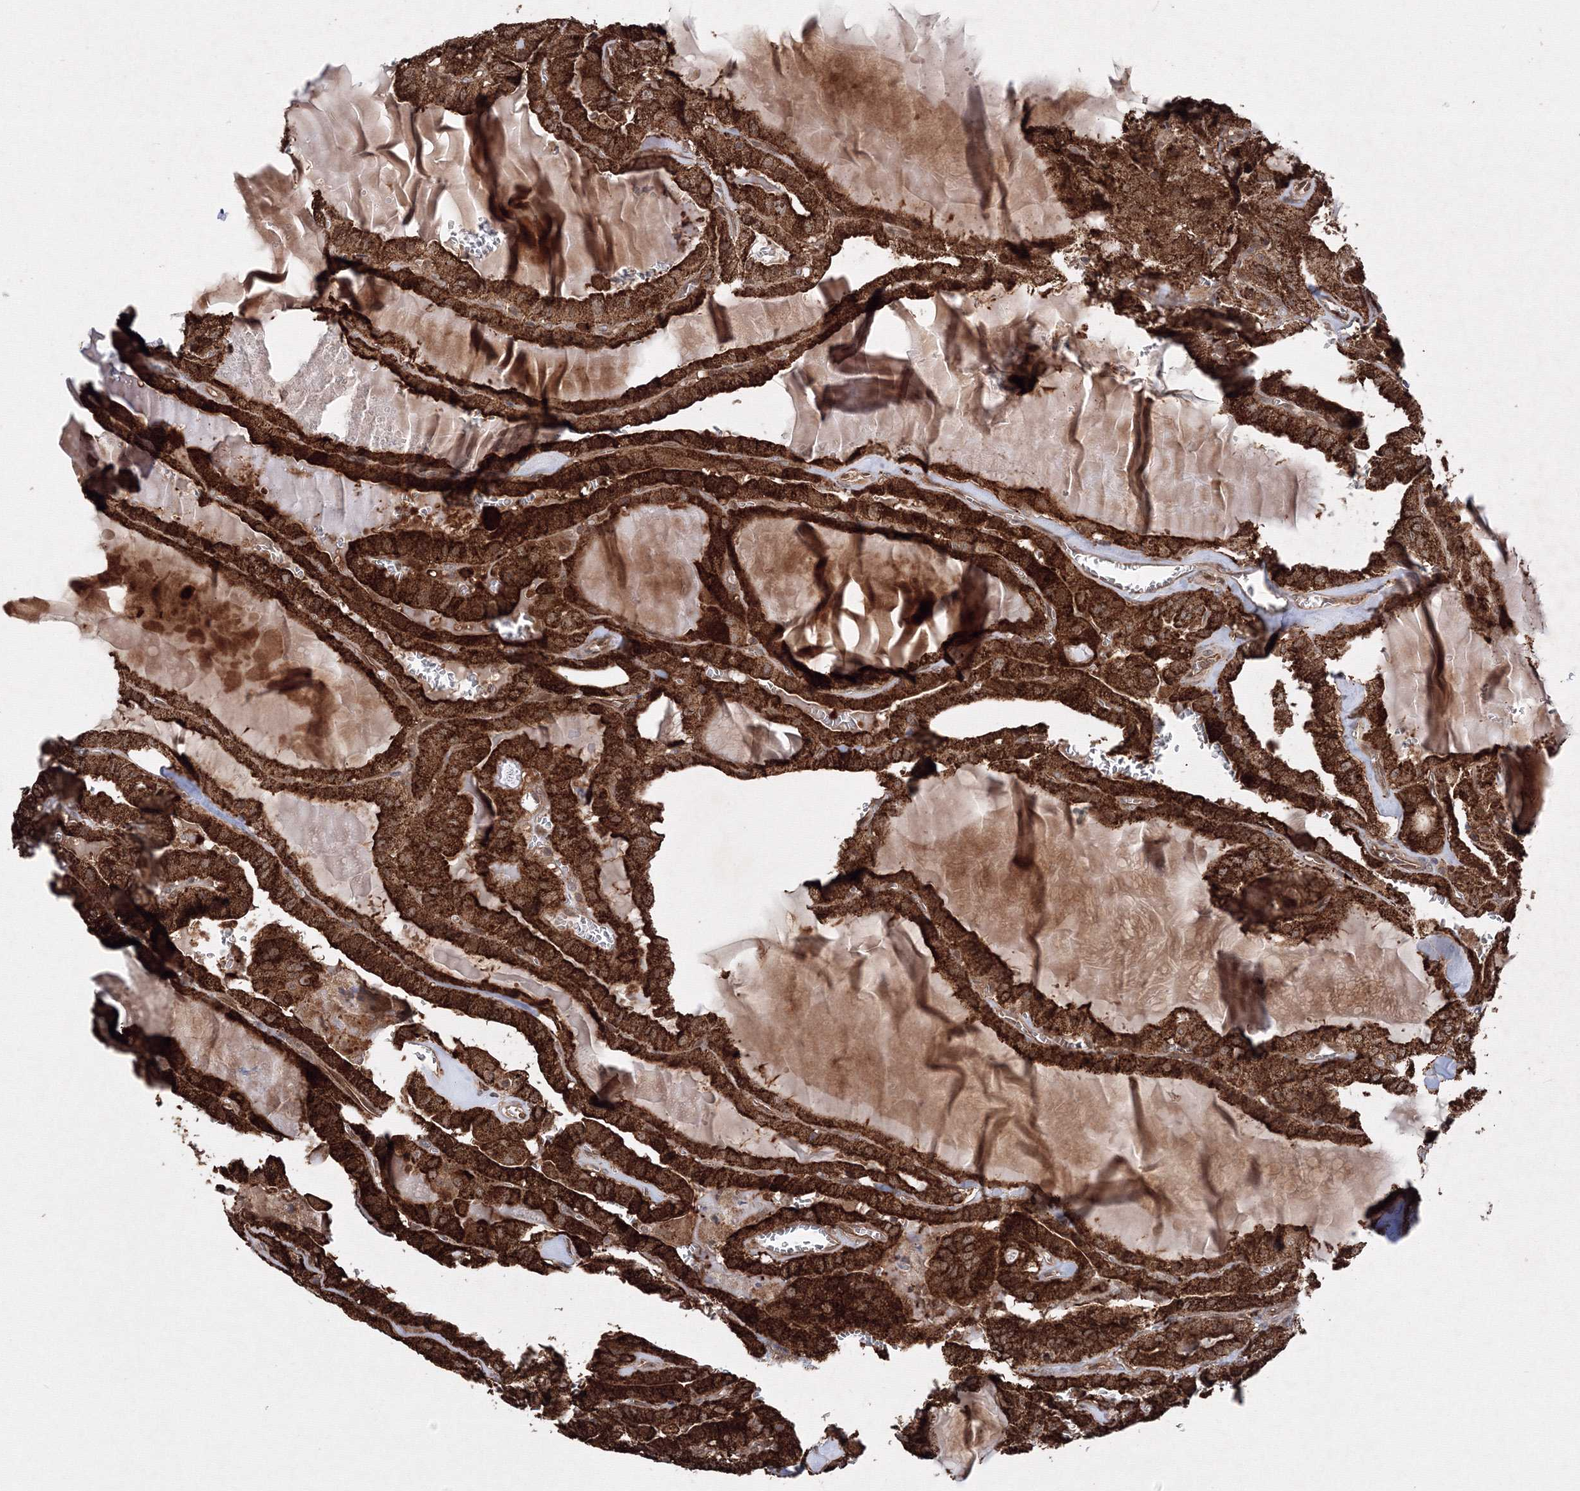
{"staining": {"intensity": "strong", "quantity": ">75%", "location": "cytoplasmic/membranous"}, "tissue": "thyroid cancer", "cell_type": "Tumor cells", "image_type": "cancer", "snomed": [{"axis": "morphology", "description": "Papillary adenocarcinoma, NOS"}, {"axis": "topography", "description": "Thyroid gland"}], "caption": "This is a photomicrograph of immunohistochemistry staining of papillary adenocarcinoma (thyroid), which shows strong expression in the cytoplasmic/membranous of tumor cells.", "gene": "DCTD", "patient": {"sex": "male", "age": 52}}